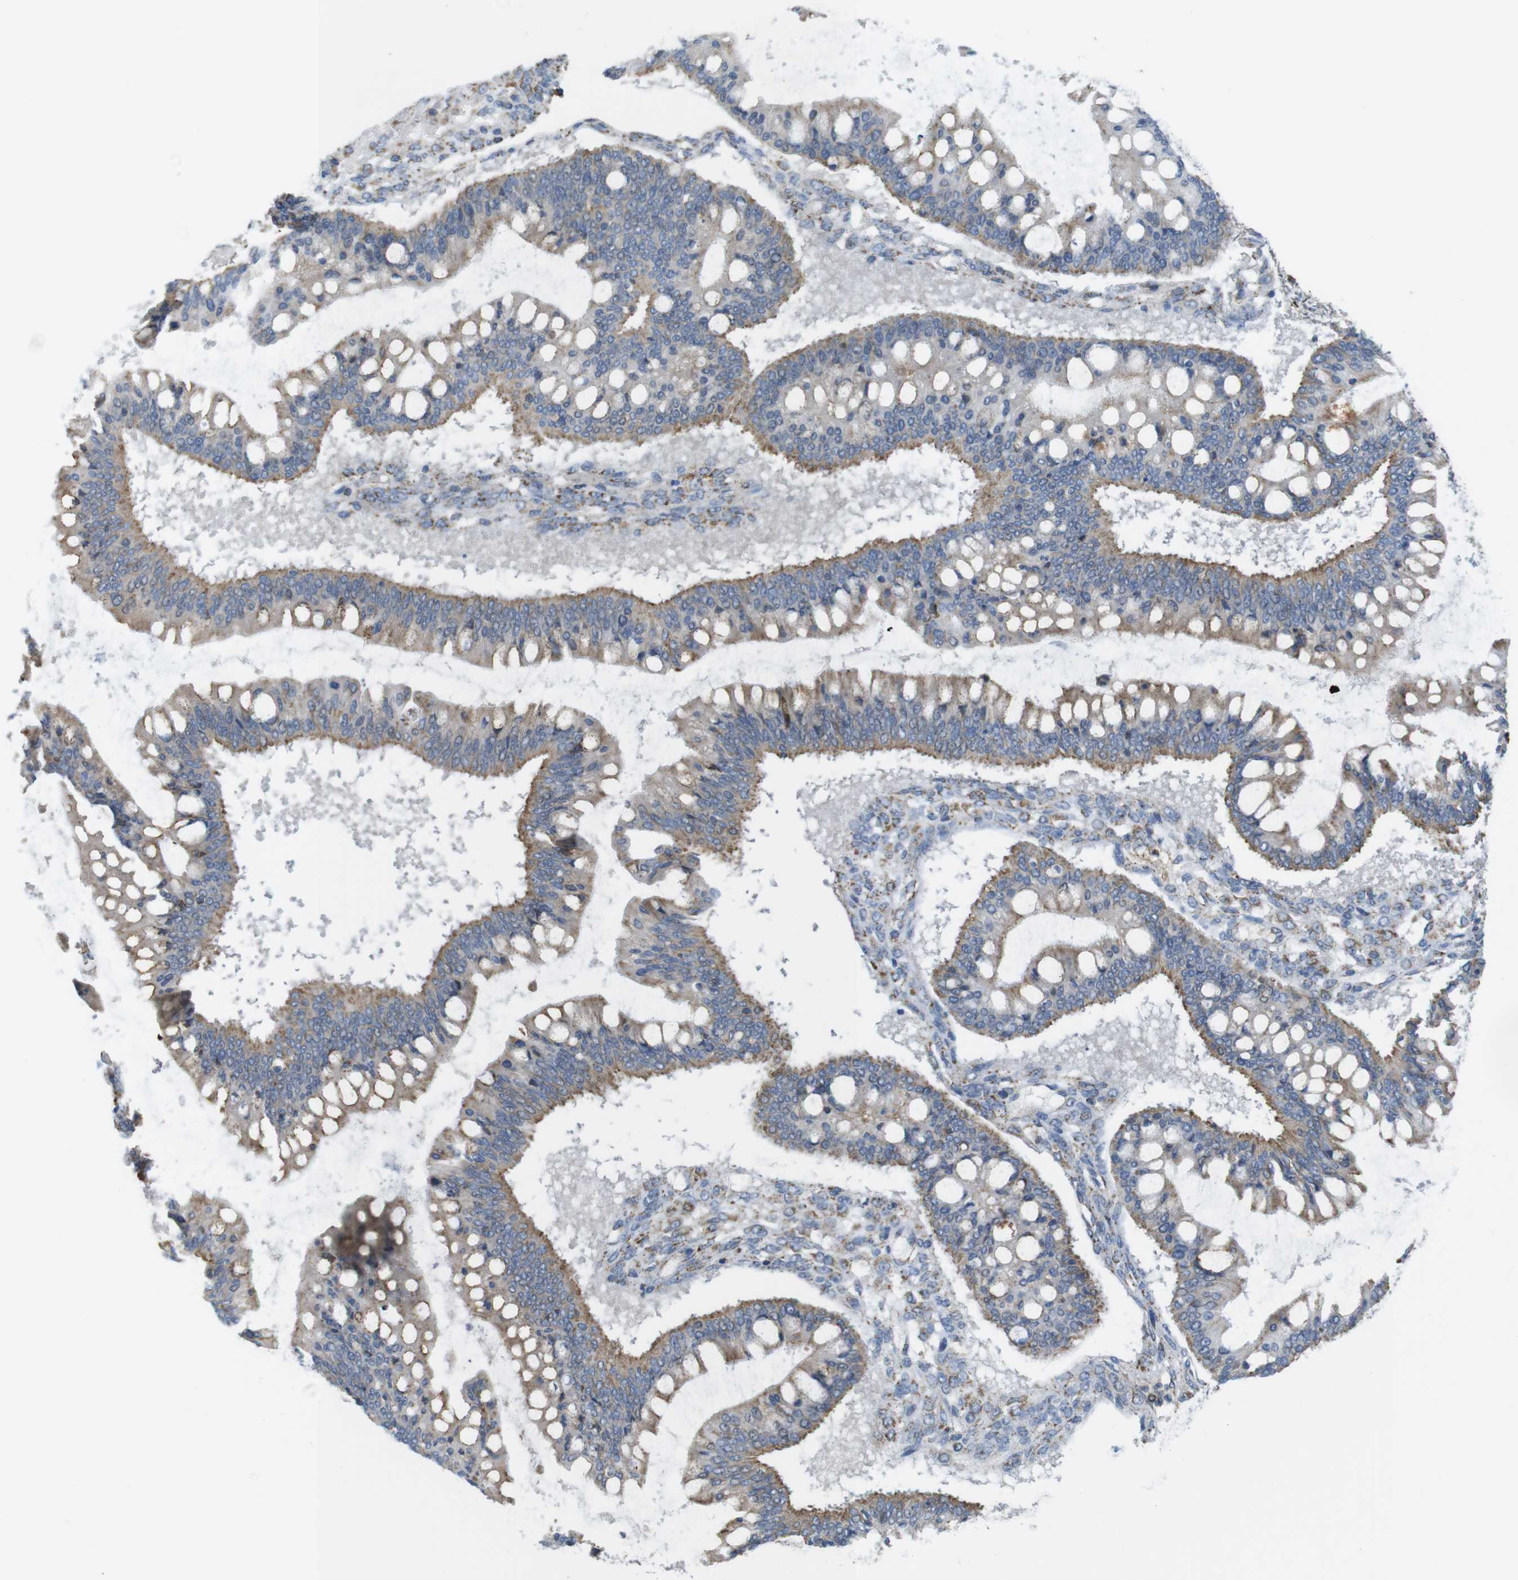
{"staining": {"intensity": "moderate", "quantity": "25%-75%", "location": "cytoplasmic/membranous"}, "tissue": "ovarian cancer", "cell_type": "Tumor cells", "image_type": "cancer", "snomed": [{"axis": "morphology", "description": "Cystadenocarcinoma, mucinous, NOS"}, {"axis": "topography", "description": "Ovary"}], "caption": "Ovarian cancer stained with a protein marker reveals moderate staining in tumor cells.", "gene": "GRIK2", "patient": {"sex": "female", "age": 73}}